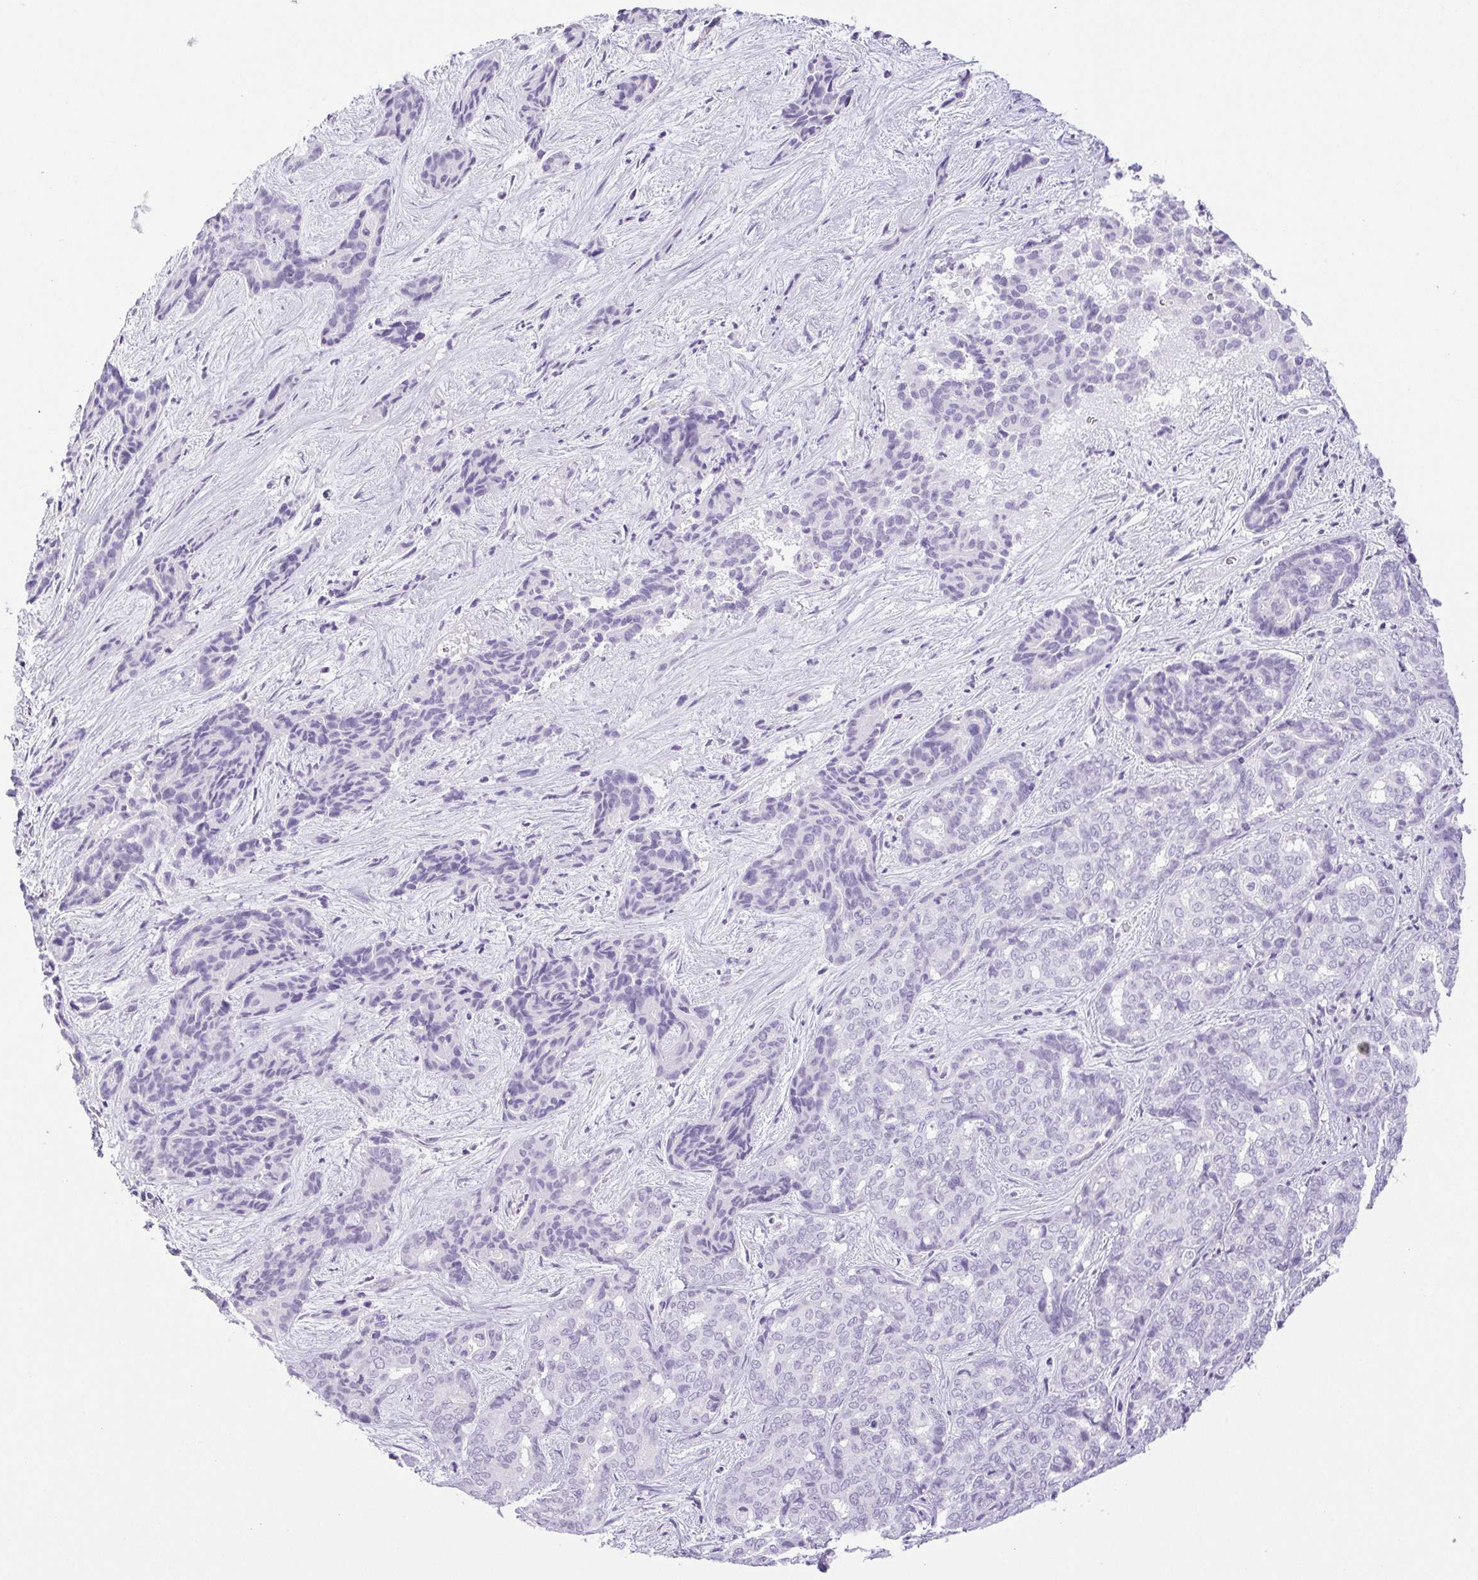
{"staining": {"intensity": "negative", "quantity": "none", "location": "none"}, "tissue": "liver cancer", "cell_type": "Tumor cells", "image_type": "cancer", "snomed": [{"axis": "morphology", "description": "Cholangiocarcinoma"}, {"axis": "topography", "description": "Liver"}], "caption": "Tumor cells are negative for protein expression in human liver cancer (cholangiocarcinoma).", "gene": "HLA-G", "patient": {"sex": "female", "age": 64}}